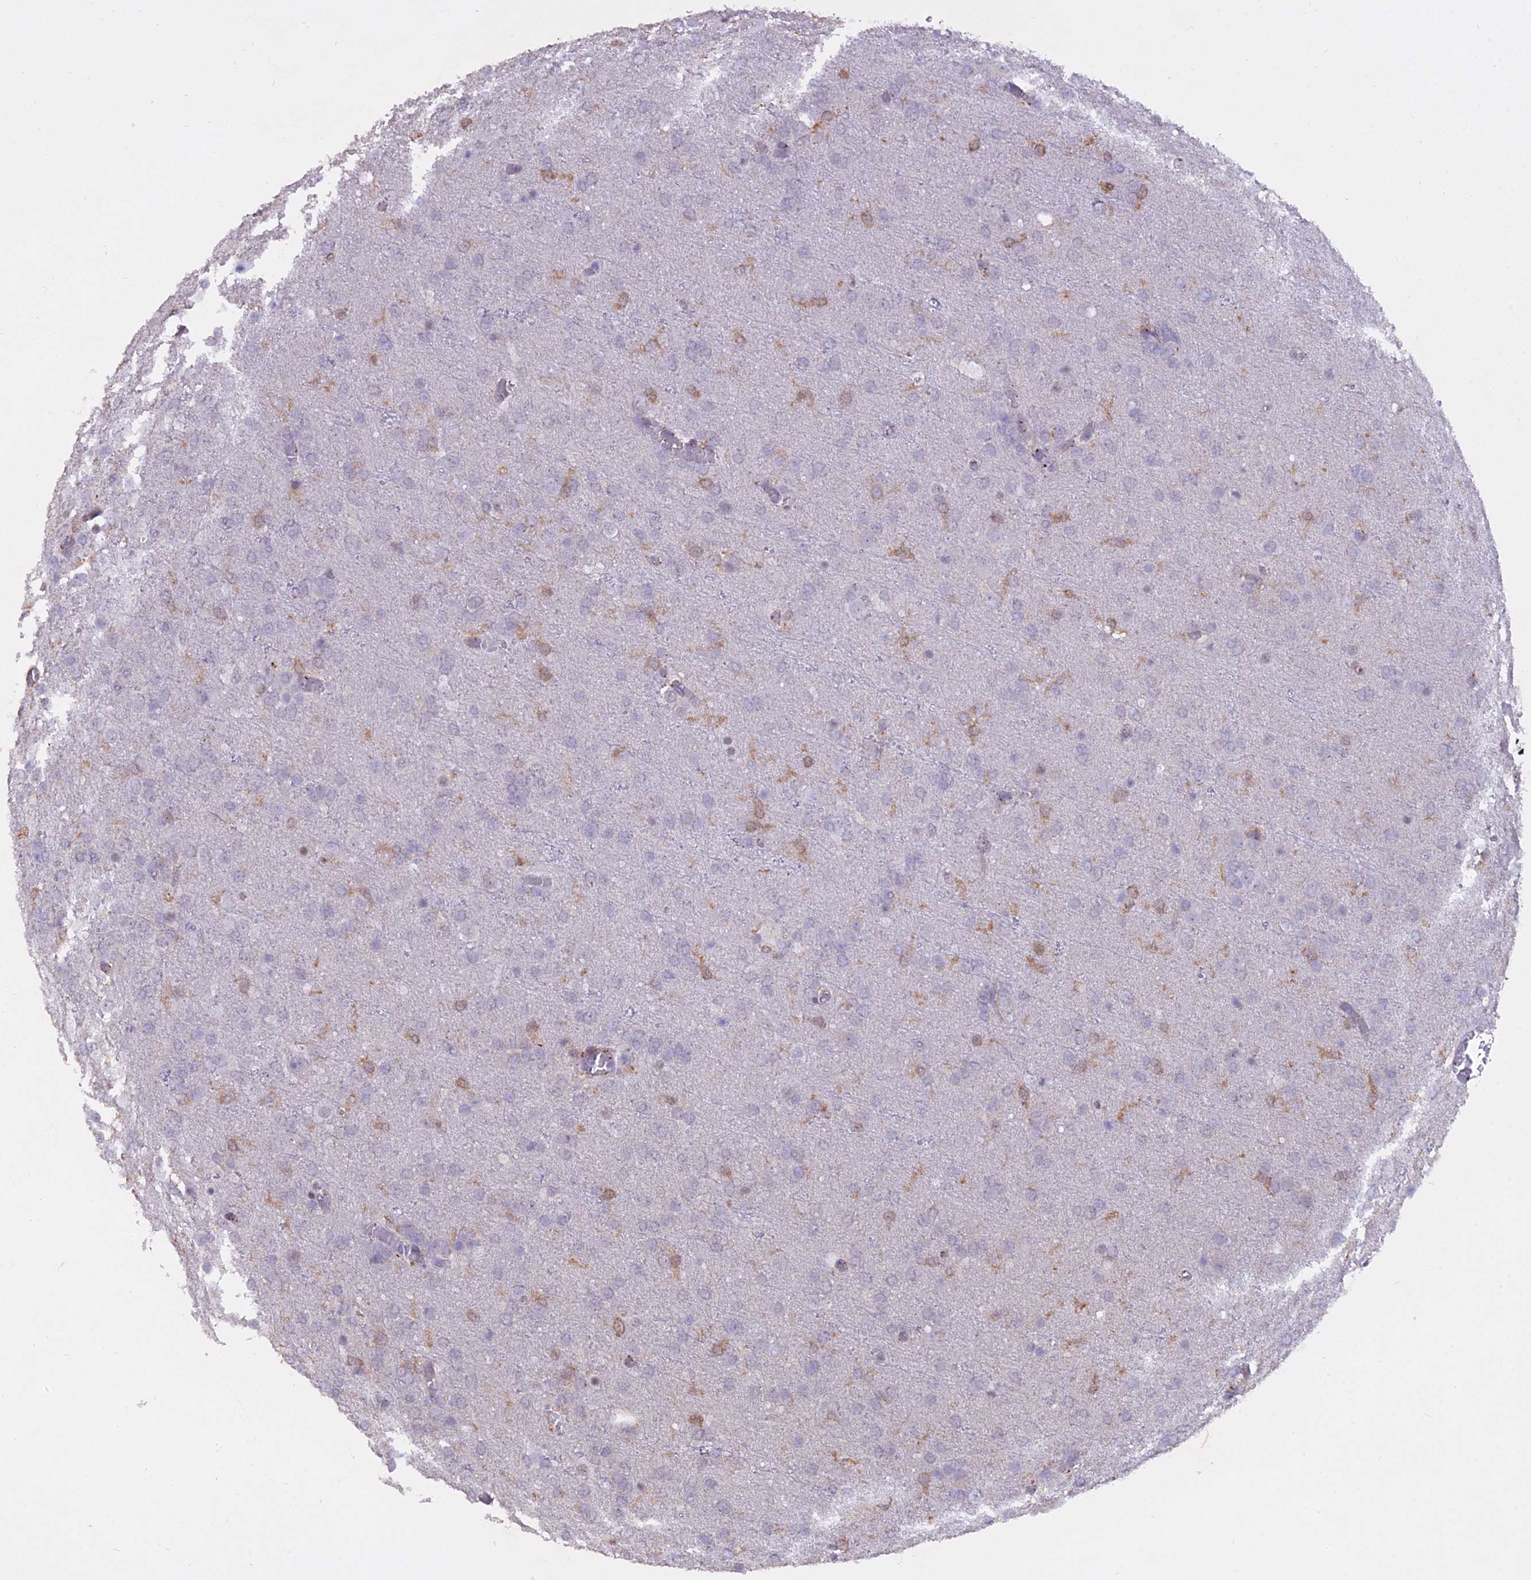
{"staining": {"intensity": "negative", "quantity": "none", "location": "none"}, "tissue": "glioma", "cell_type": "Tumor cells", "image_type": "cancer", "snomed": [{"axis": "morphology", "description": "Glioma, malignant, High grade"}, {"axis": "topography", "description": "Brain"}], "caption": "IHC micrograph of neoplastic tissue: human malignant glioma (high-grade) stained with DAB shows no significant protein positivity in tumor cells. The staining was performed using DAB (3,3'-diaminobenzidine) to visualize the protein expression in brown, while the nuclei were stained in blue with hematoxylin (Magnification: 20x).", "gene": "BLNK", "patient": {"sex": "female", "age": 74}}